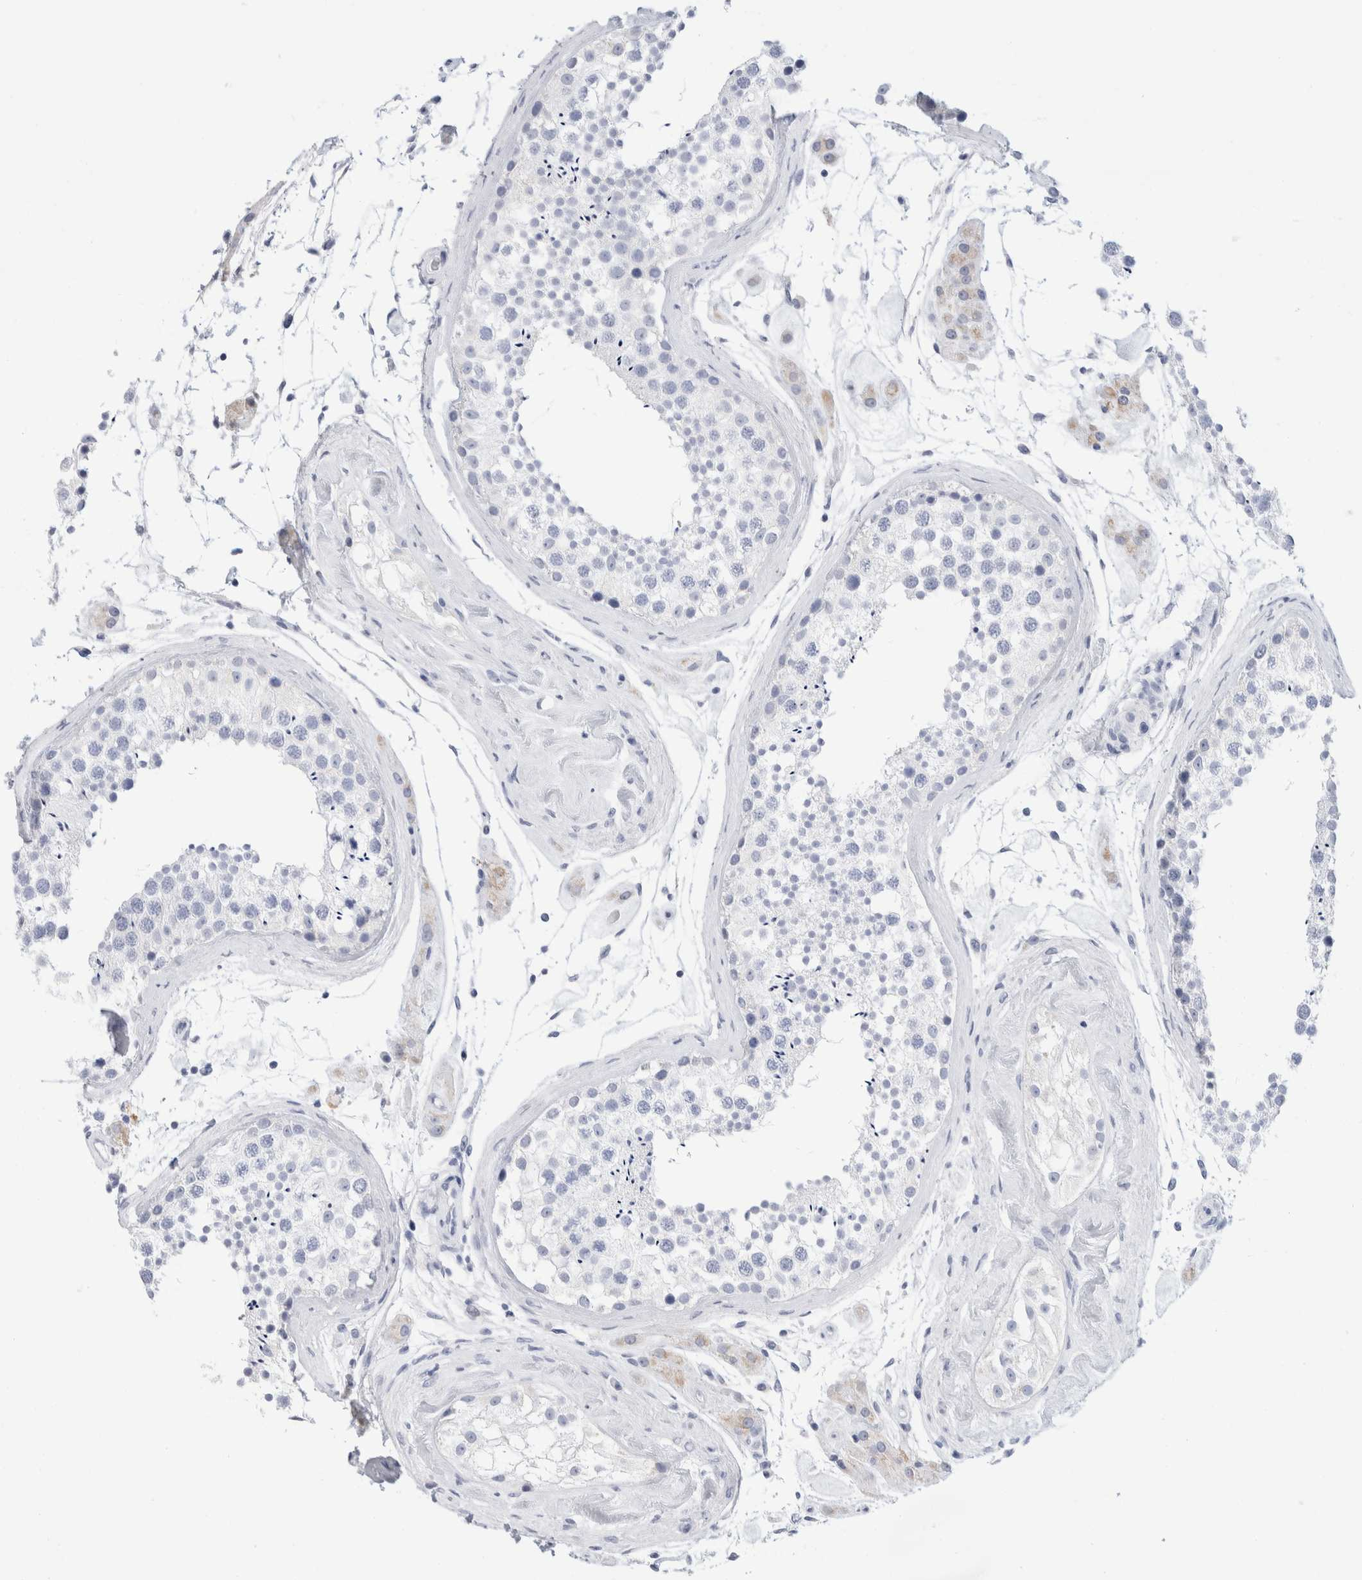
{"staining": {"intensity": "negative", "quantity": "none", "location": "none"}, "tissue": "testis", "cell_type": "Cells in seminiferous ducts", "image_type": "normal", "snomed": [{"axis": "morphology", "description": "Normal tissue, NOS"}, {"axis": "topography", "description": "Testis"}], "caption": "The histopathology image shows no staining of cells in seminiferous ducts in unremarkable testis.", "gene": "ECHDC2", "patient": {"sex": "male", "age": 46}}